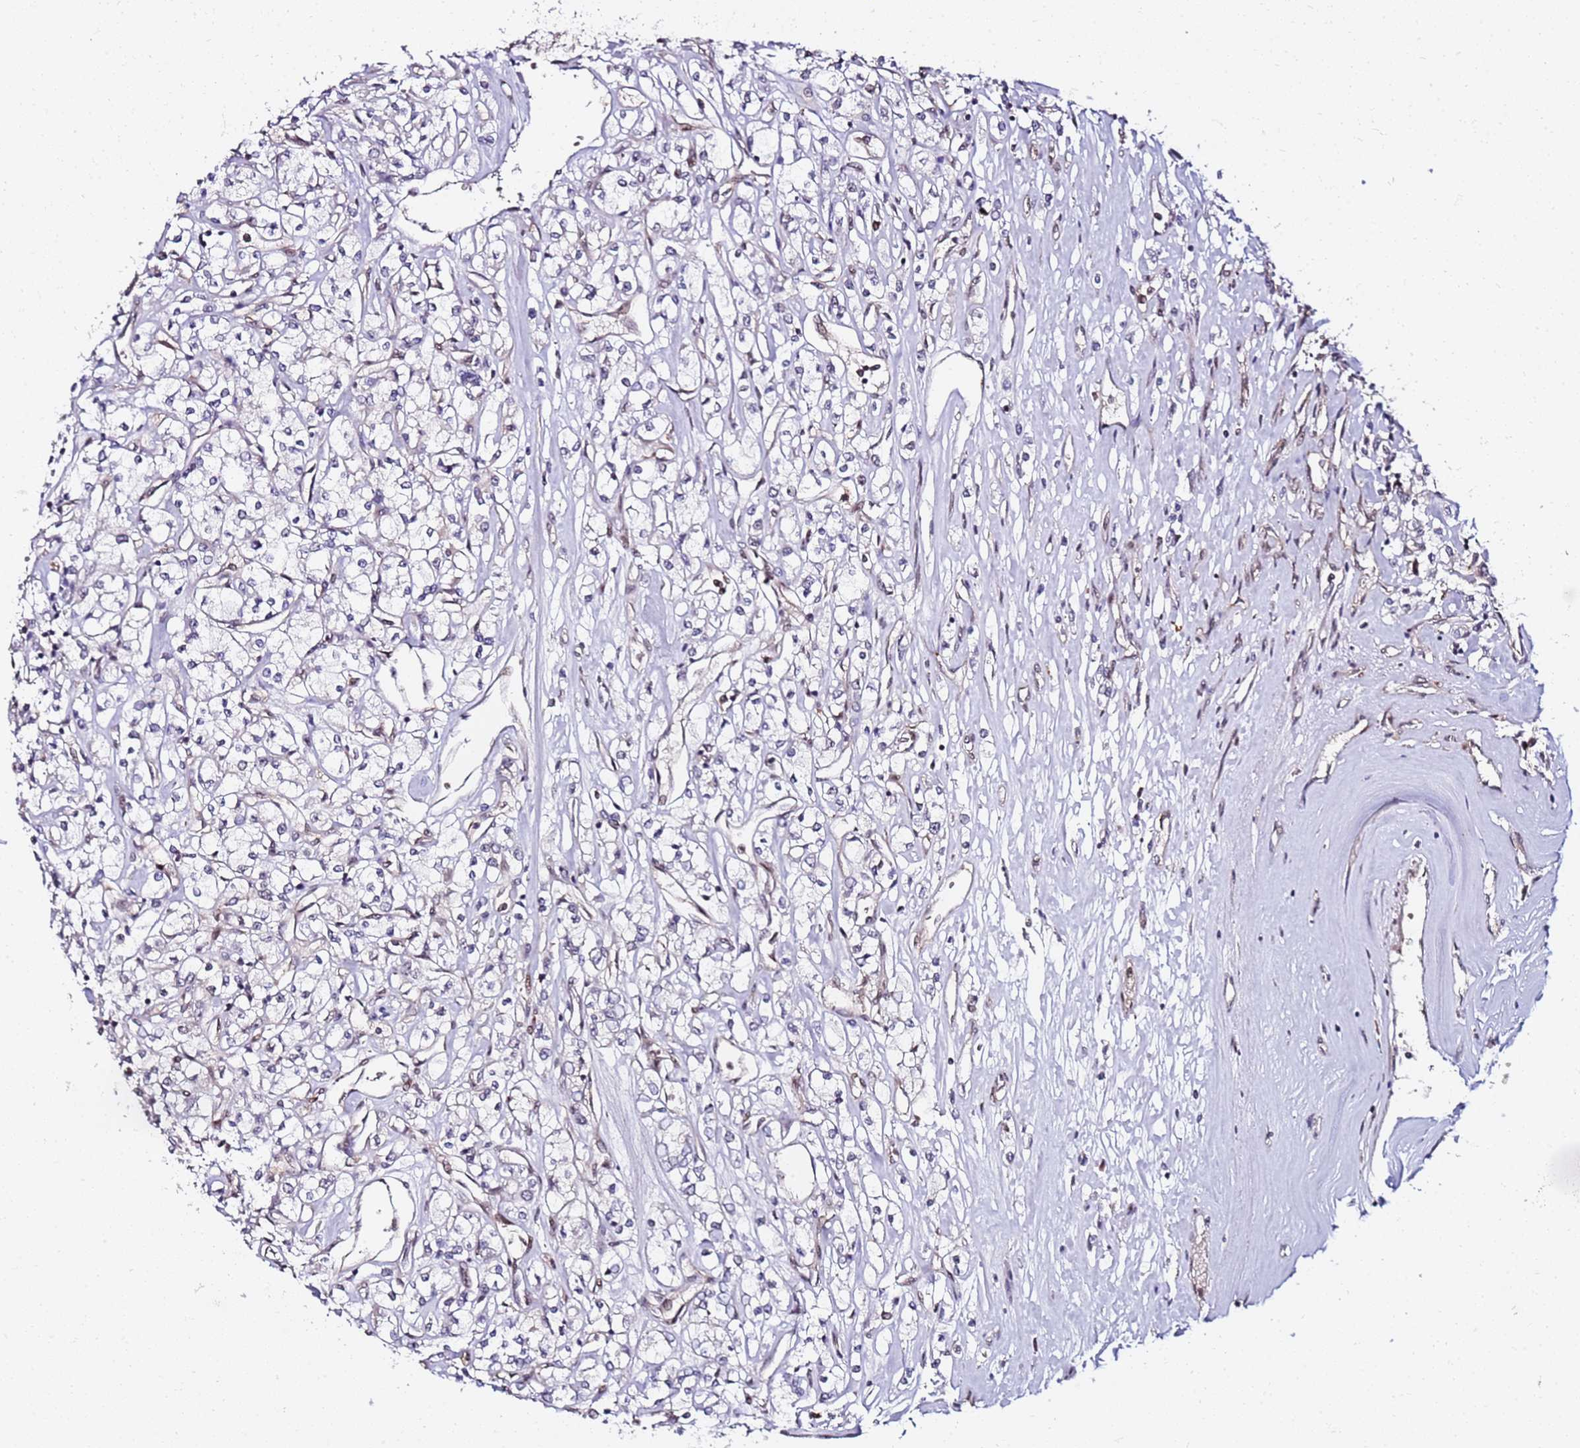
{"staining": {"intensity": "negative", "quantity": "none", "location": "none"}, "tissue": "renal cancer", "cell_type": "Tumor cells", "image_type": "cancer", "snomed": [{"axis": "morphology", "description": "Adenocarcinoma, NOS"}, {"axis": "topography", "description": "Kidney"}], "caption": "Adenocarcinoma (renal) was stained to show a protein in brown. There is no significant expression in tumor cells.", "gene": "RGS18", "patient": {"sex": "female", "age": 59}}